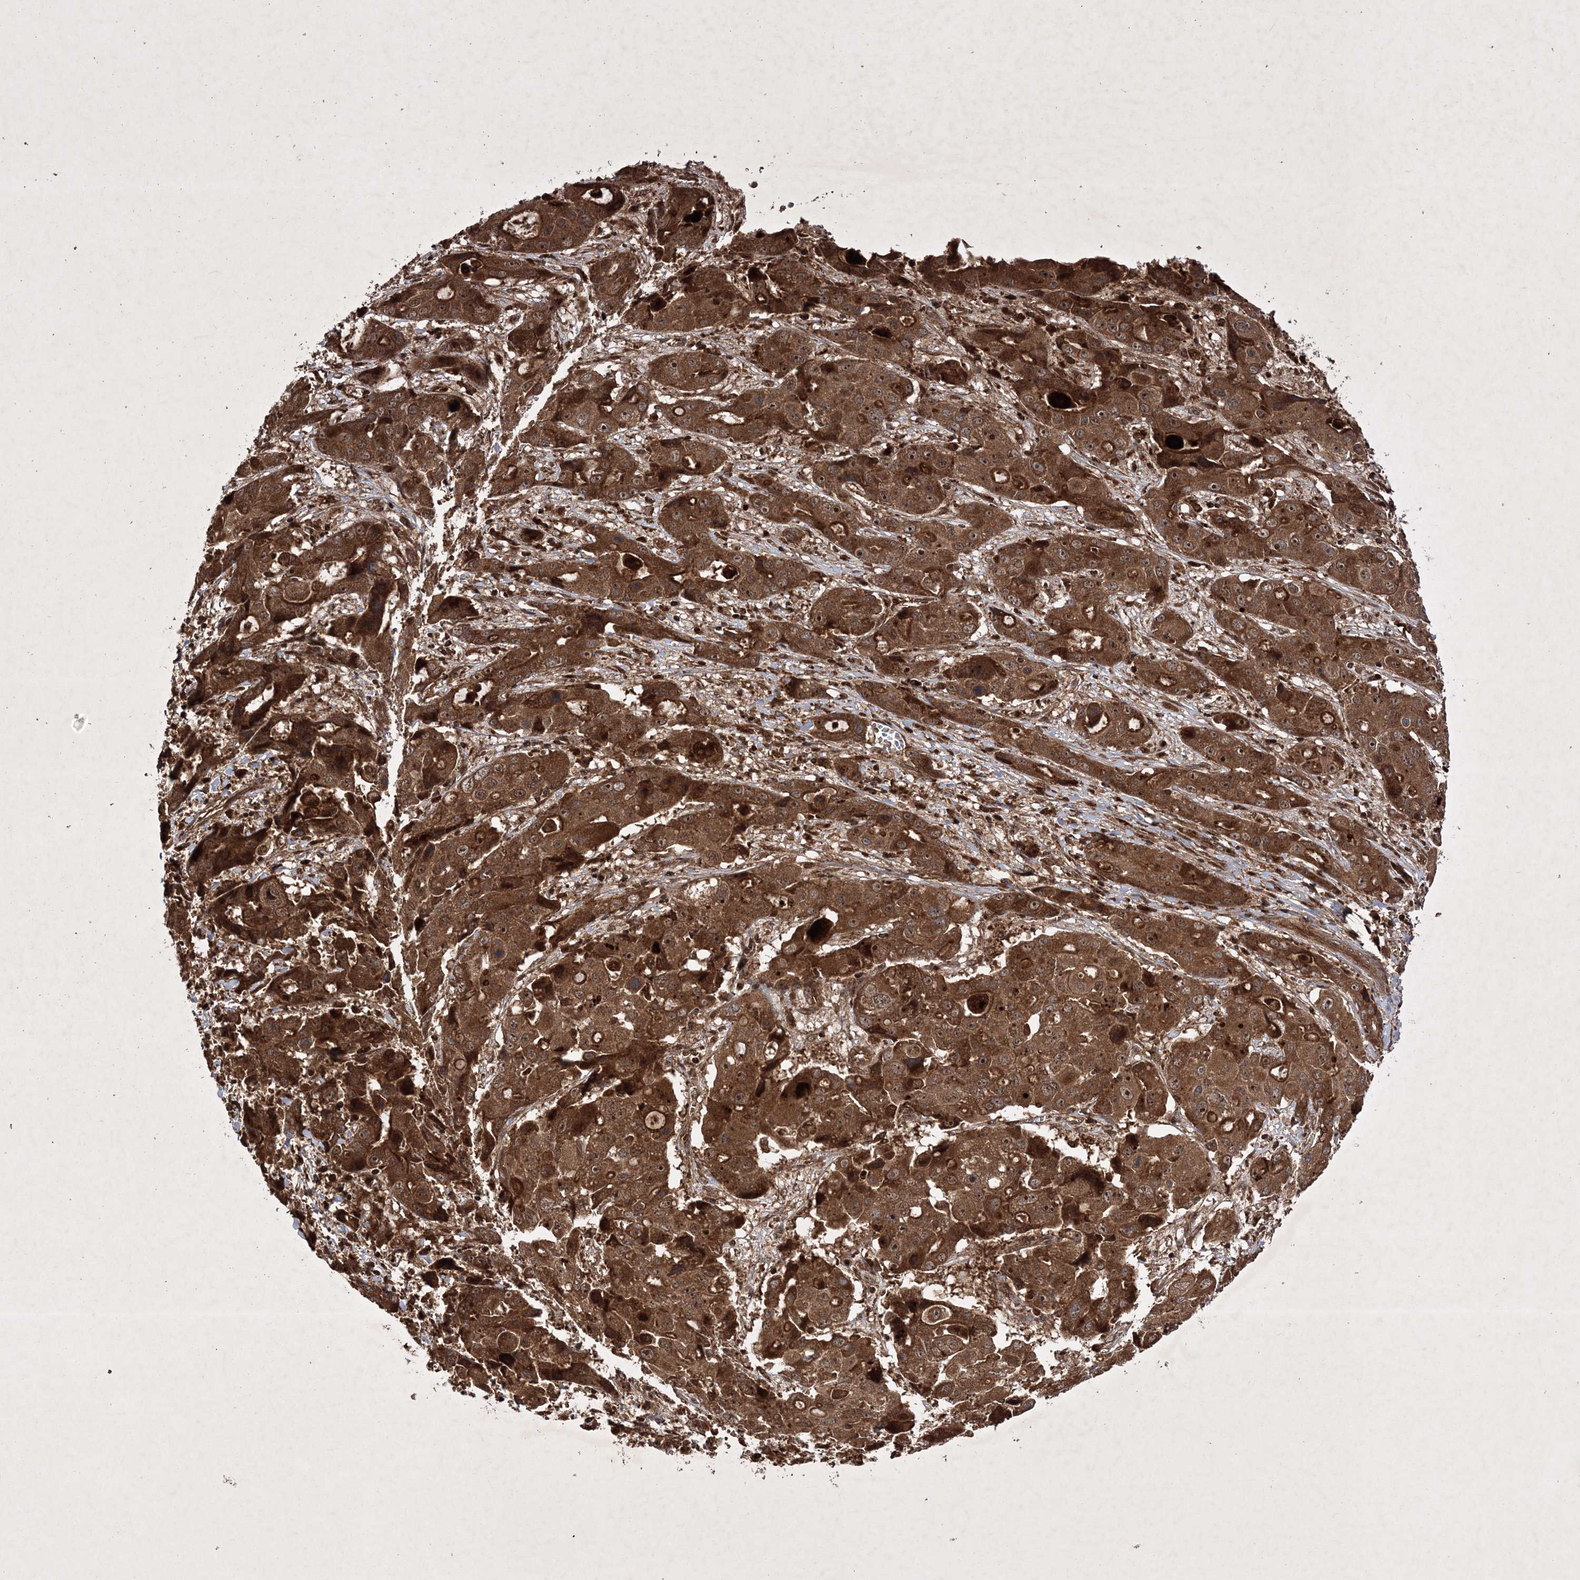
{"staining": {"intensity": "strong", "quantity": ">75%", "location": "cytoplasmic/membranous,nuclear"}, "tissue": "liver cancer", "cell_type": "Tumor cells", "image_type": "cancer", "snomed": [{"axis": "morphology", "description": "Cholangiocarcinoma"}, {"axis": "topography", "description": "Liver"}], "caption": "Immunohistochemistry histopathology image of neoplastic tissue: human liver cholangiocarcinoma stained using IHC reveals high levels of strong protein expression localized specifically in the cytoplasmic/membranous and nuclear of tumor cells, appearing as a cytoplasmic/membranous and nuclear brown color.", "gene": "DNAJC13", "patient": {"sex": "male", "age": 67}}